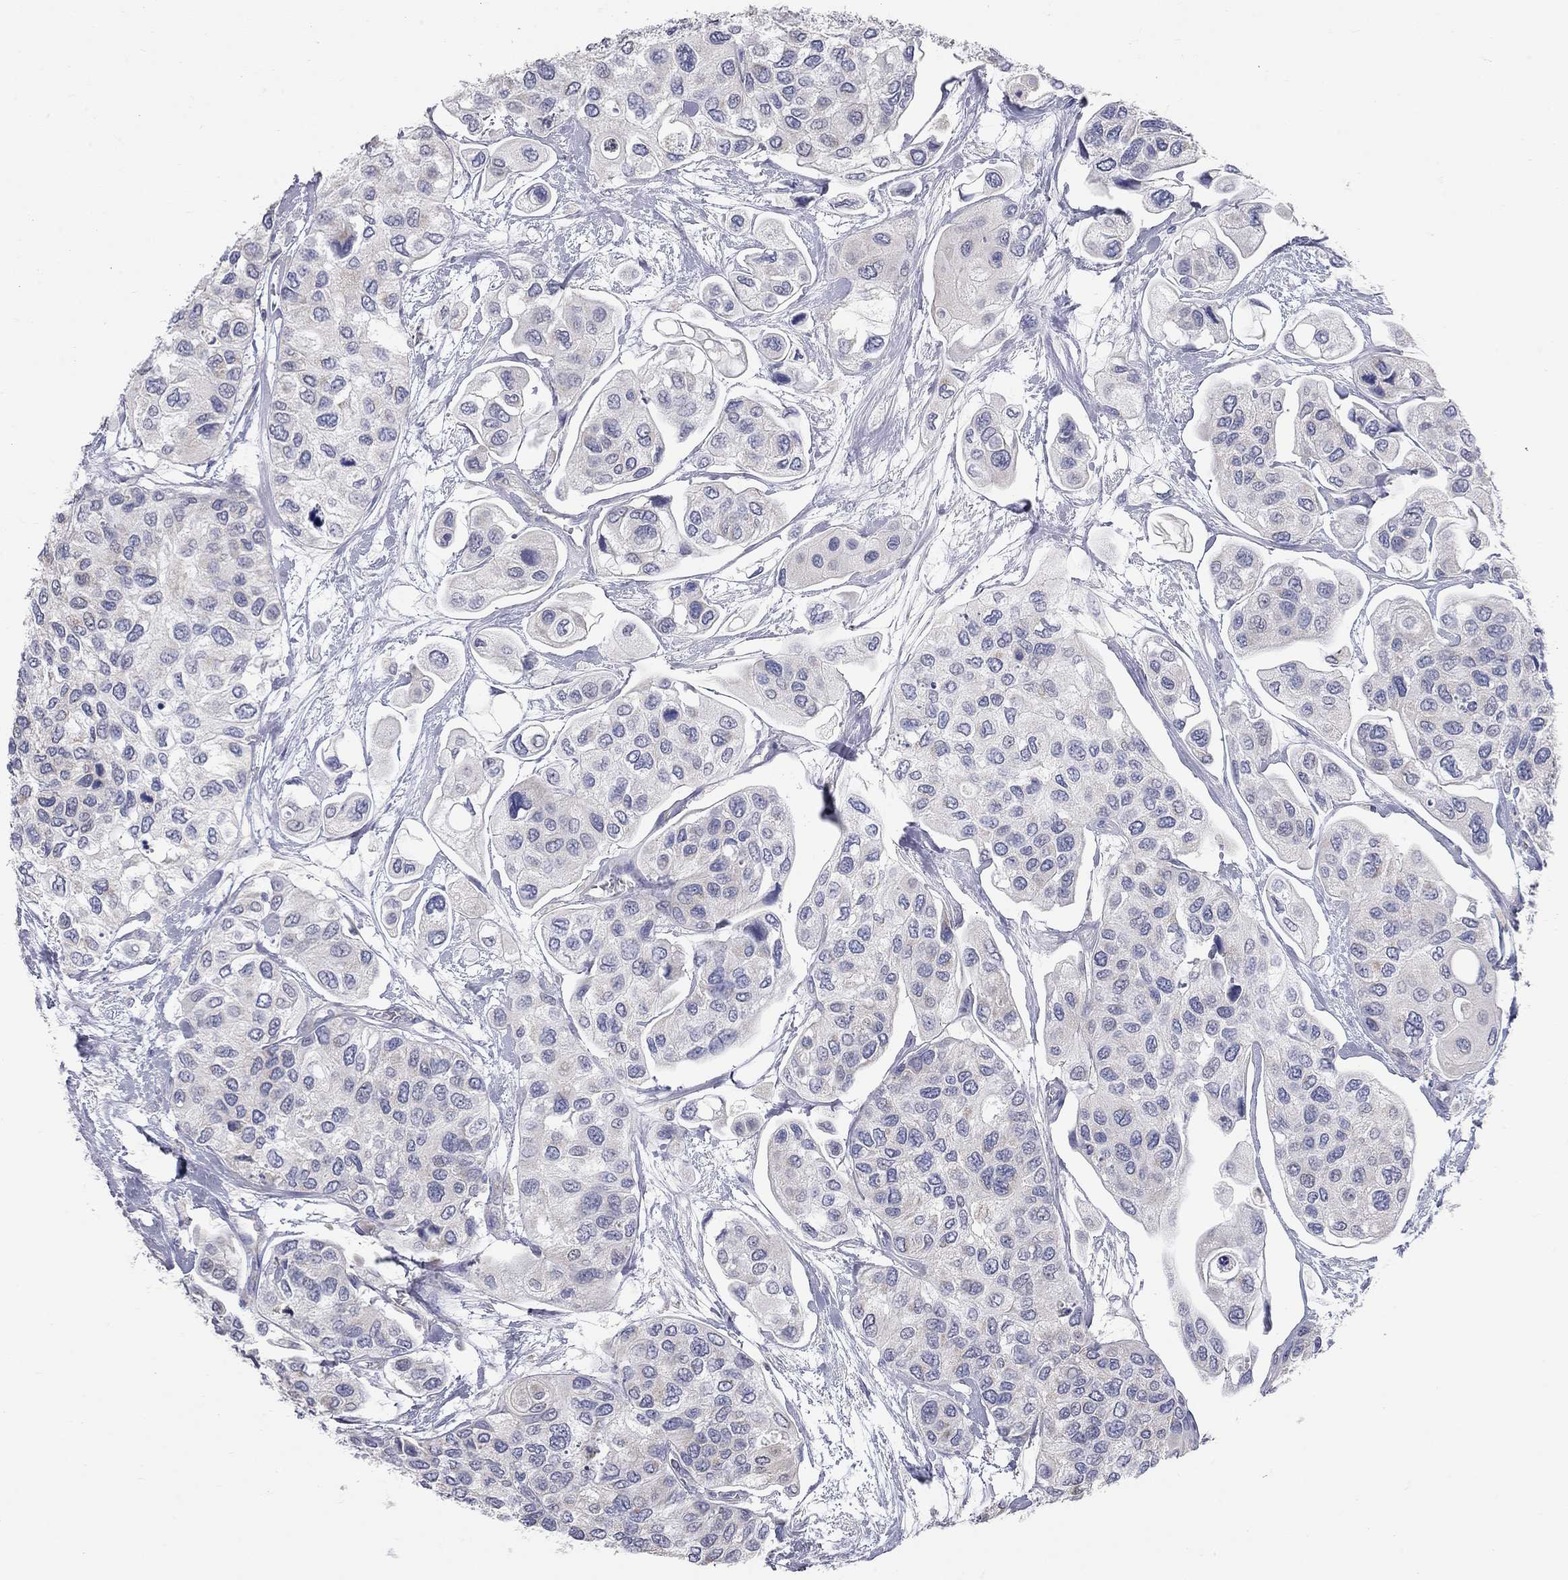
{"staining": {"intensity": "negative", "quantity": "none", "location": "none"}, "tissue": "urothelial cancer", "cell_type": "Tumor cells", "image_type": "cancer", "snomed": [{"axis": "morphology", "description": "Urothelial carcinoma, High grade"}, {"axis": "topography", "description": "Urinary bladder"}], "caption": "An IHC photomicrograph of high-grade urothelial carcinoma is shown. There is no staining in tumor cells of high-grade urothelial carcinoma.", "gene": "CFAP161", "patient": {"sex": "male", "age": 77}}